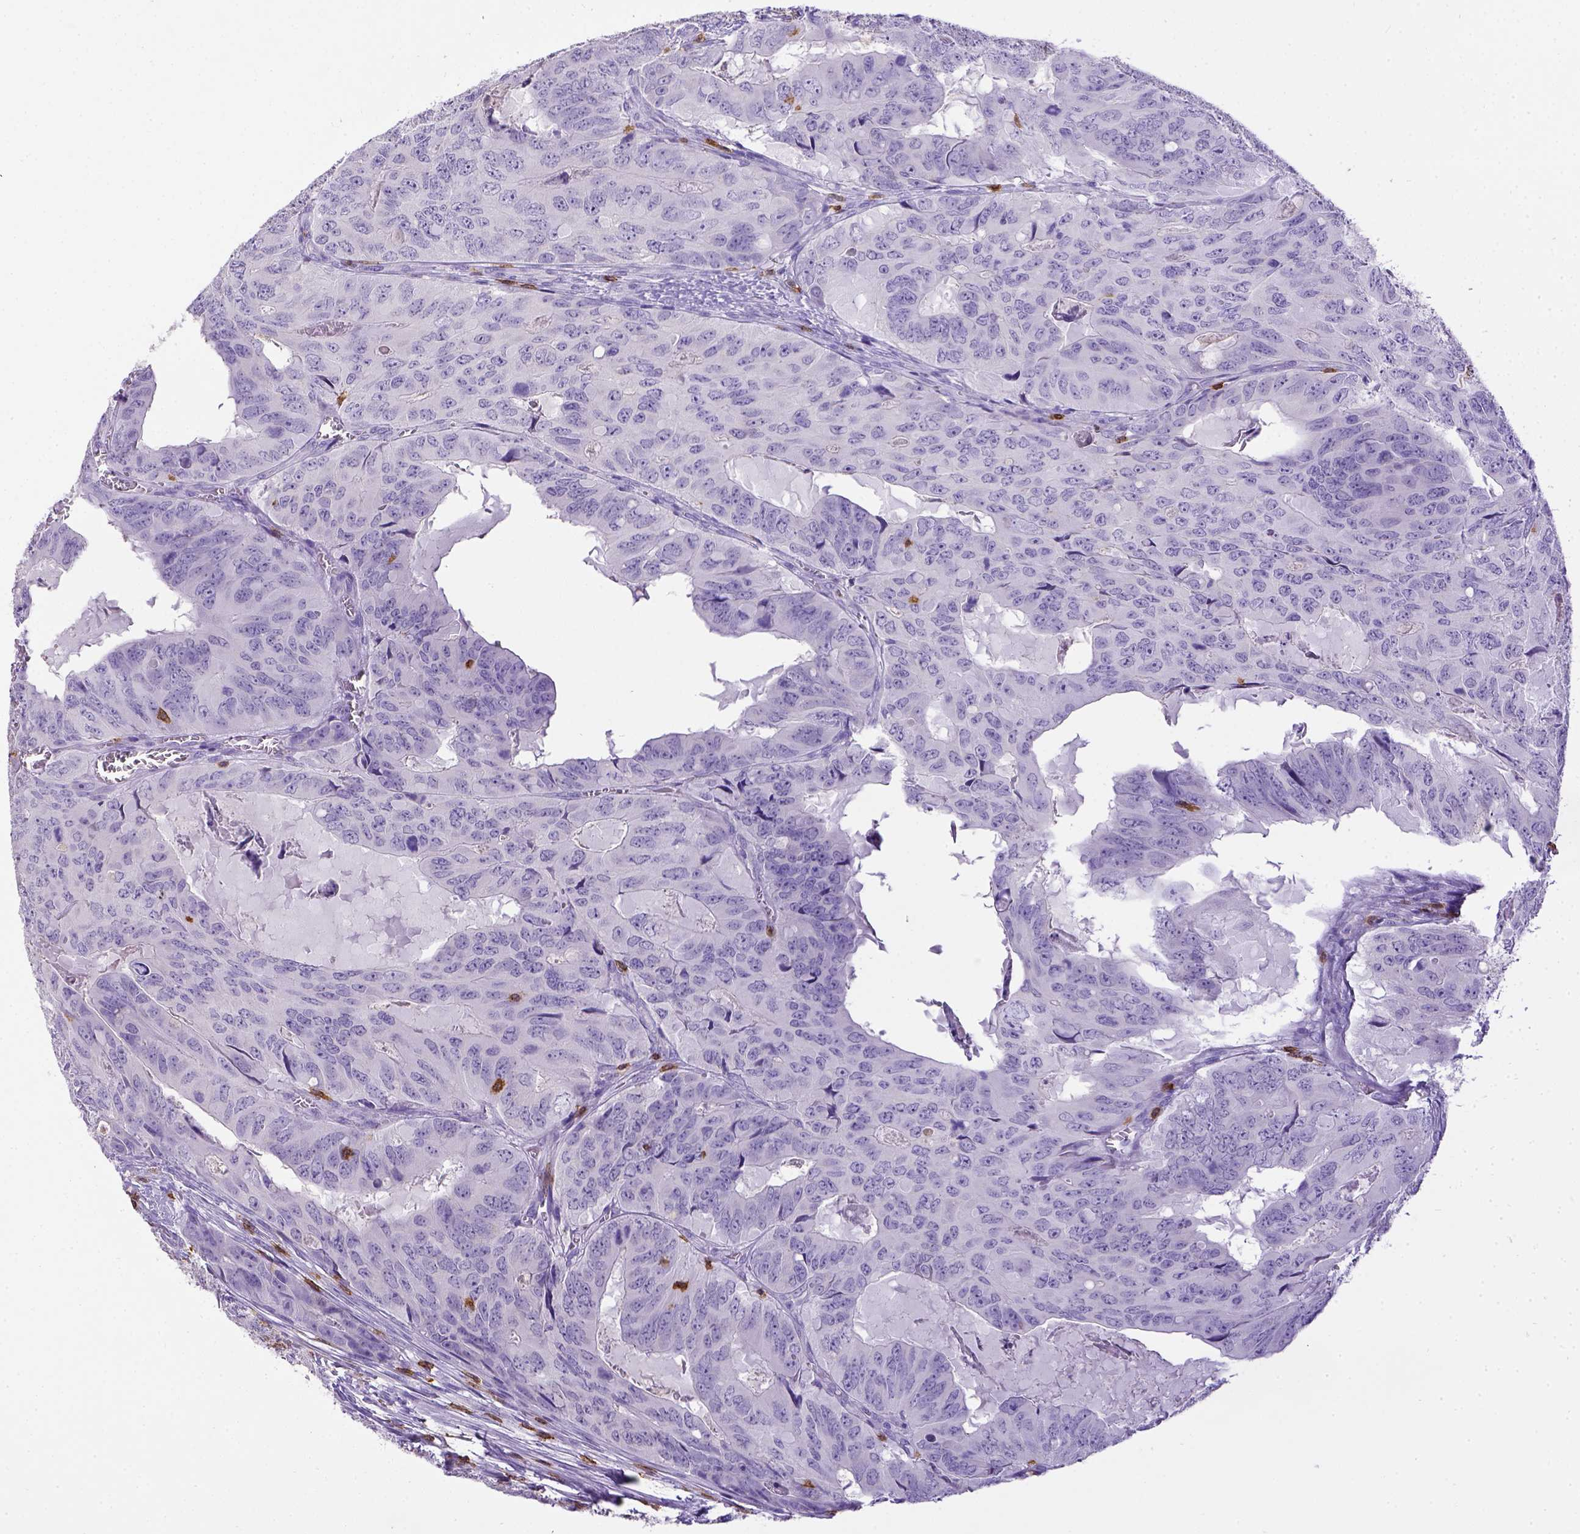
{"staining": {"intensity": "negative", "quantity": "none", "location": "none"}, "tissue": "colorectal cancer", "cell_type": "Tumor cells", "image_type": "cancer", "snomed": [{"axis": "morphology", "description": "Adenocarcinoma, NOS"}, {"axis": "topography", "description": "Colon"}], "caption": "The IHC micrograph has no significant staining in tumor cells of colorectal adenocarcinoma tissue.", "gene": "CD3E", "patient": {"sex": "male", "age": 79}}